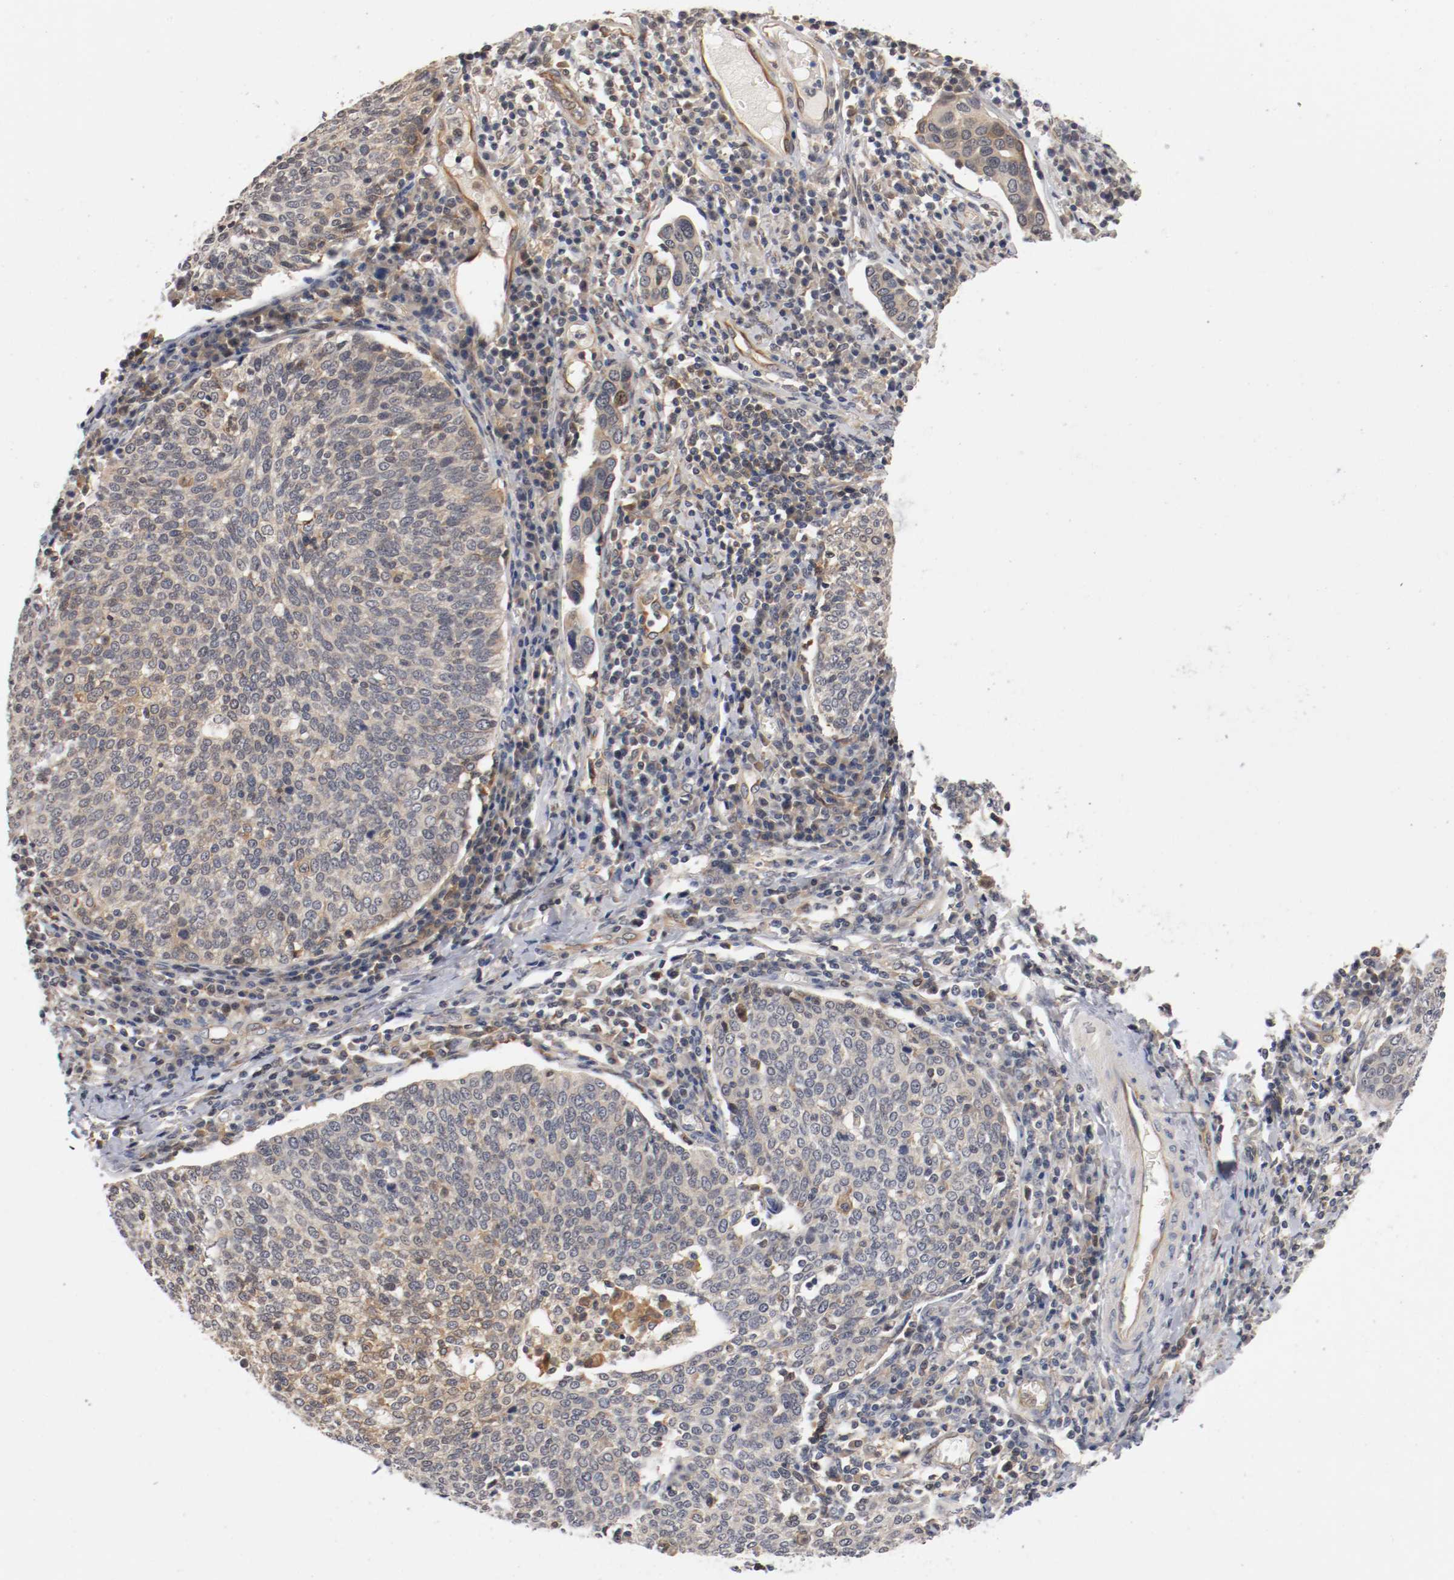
{"staining": {"intensity": "weak", "quantity": "25%-75%", "location": "cytoplasmic/membranous"}, "tissue": "cervical cancer", "cell_type": "Tumor cells", "image_type": "cancer", "snomed": [{"axis": "morphology", "description": "Squamous cell carcinoma, NOS"}, {"axis": "topography", "description": "Cervix"}], "caption": "IHC photomicrograph of cervical cancer (squamous cell carcinoma) stained for a protein (brown), which demonstrates low levels of weak cytoplasmic/membranous expression in approximately 25%-75% of tumor cells.", "gene": "RBM23", "patient": {"sex": "female", "age": 40}}